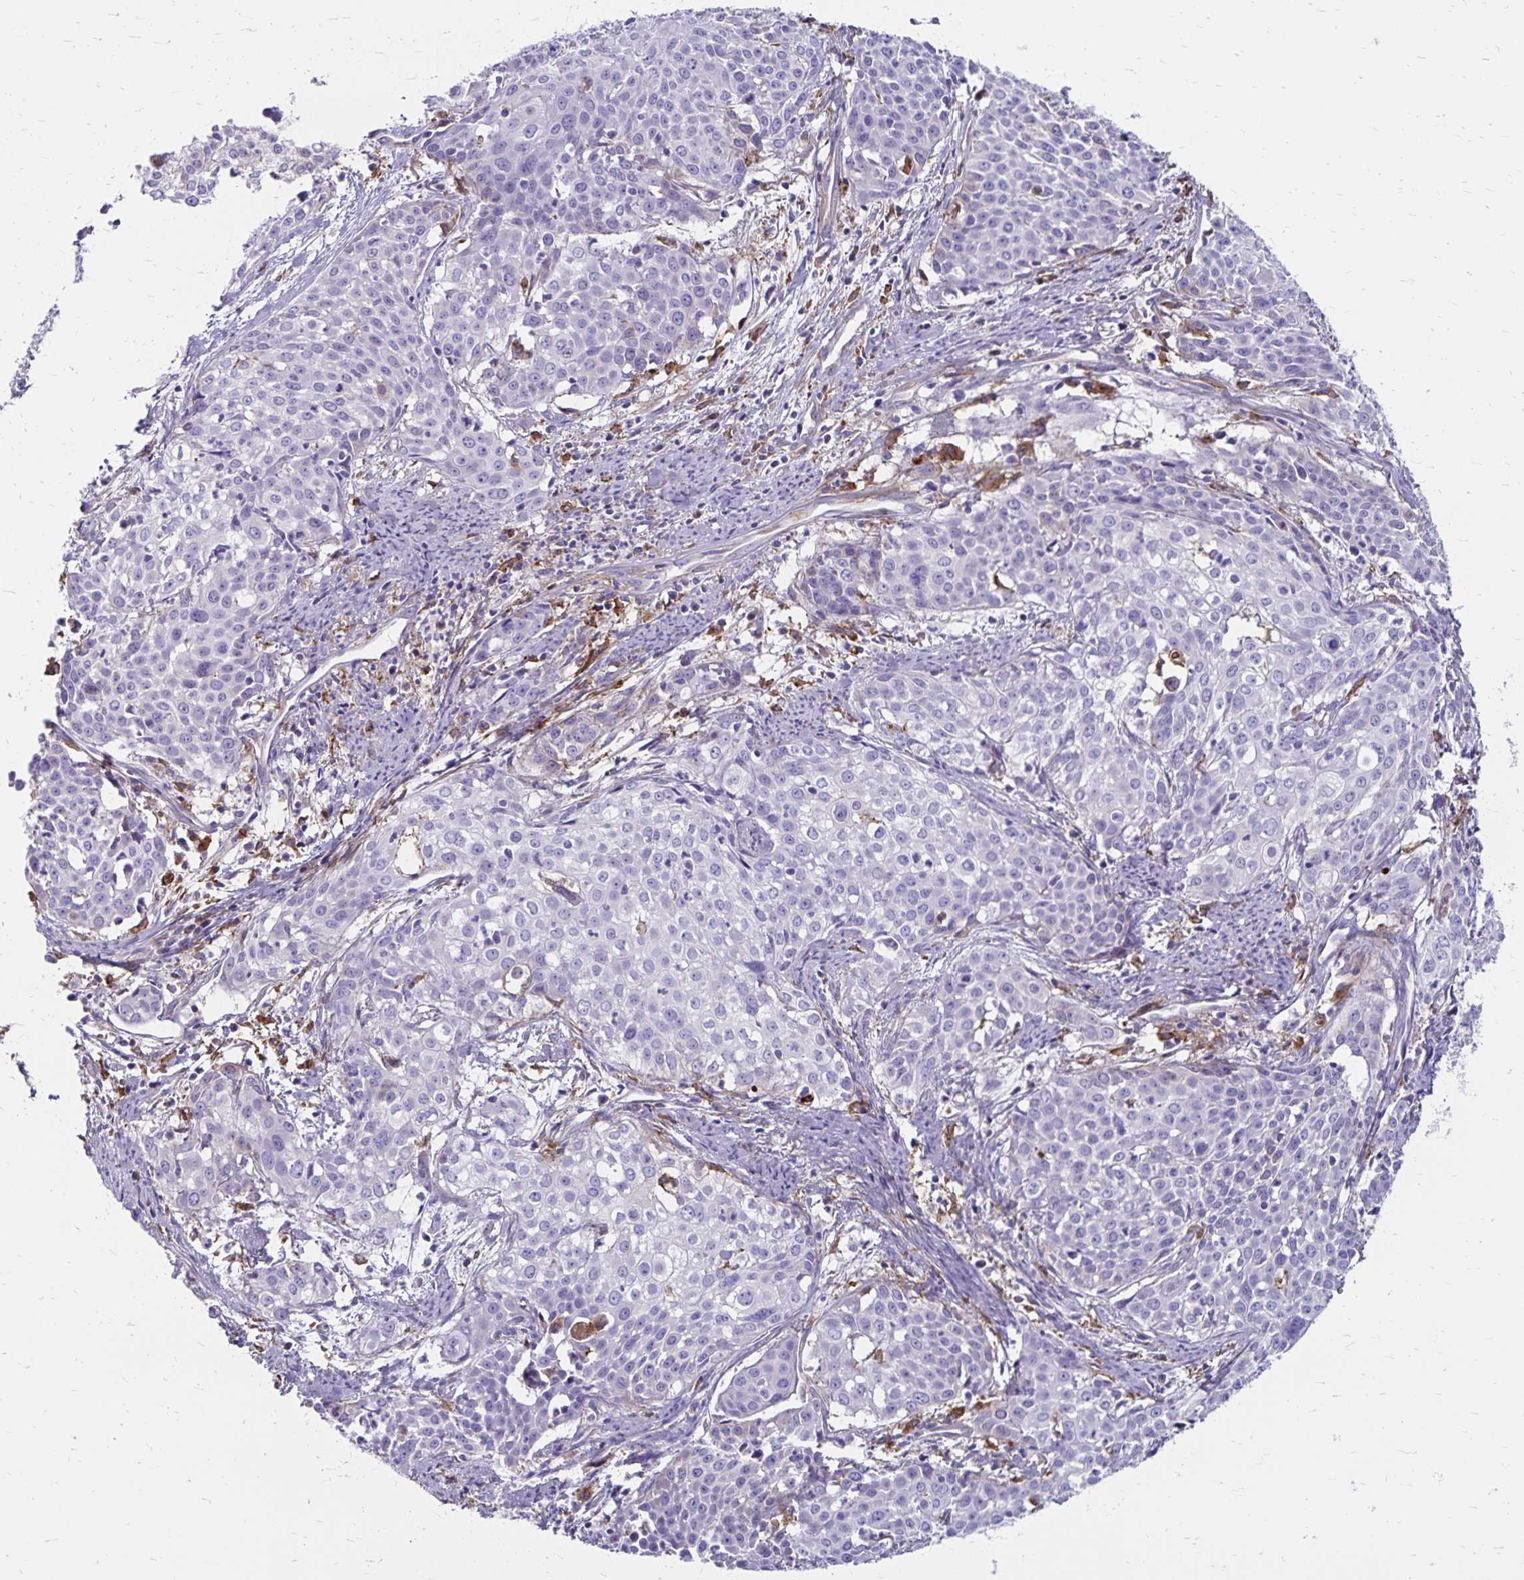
{"staining": {"intensity": "negative", "quantity": "none", "location": "none"}, "tissue": "cervical cancer", "cell_type": "Tumor cells", "image_type": "cancer", "snomed": [{"axis": "morphology", "description": "Squamous cell carcinoma, NOS"}, {"axis": "topography", "description": "Cervix"}], "caption": "DAB (3,3'-diaminobenzidine) immunohistochemical staining of human squamous cell carcinoma (cervical) demonstrates no significant expression in tumor cells.", "gene": "TNS3", "patient": {"sex": "female", "age": 39}}